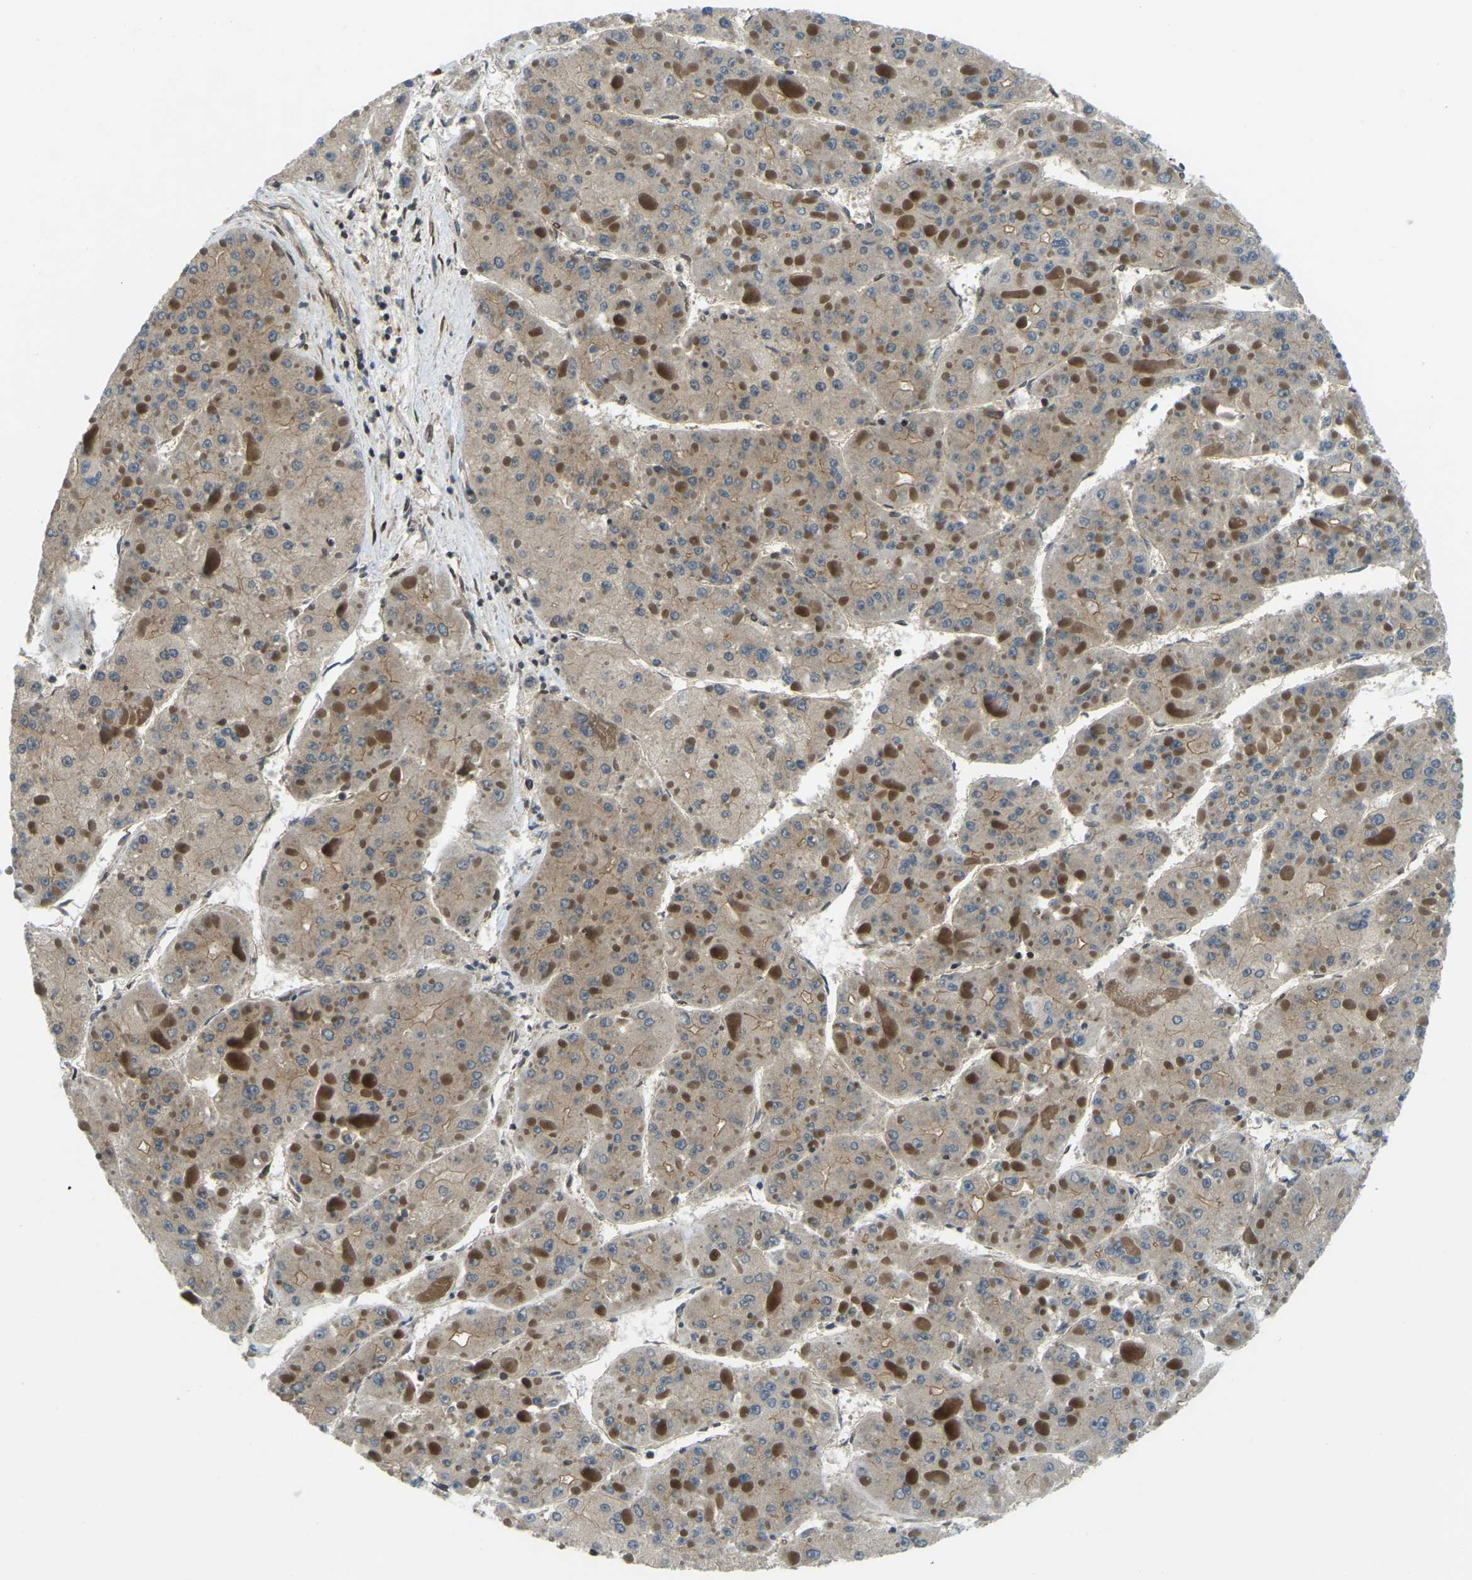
{"staining": {"intensity": "weak", "quantity": "25%-75%", "location": "cytoplasmic/membranous"}, "tissue": "liver cancer", "cell_type": "Tumor cells", "image_type": "cancer", "snomed": [{"axis": "morphology", "description": "Carcinoma, Hepatocellular, NOS"}, {"axis": "topography", "description": "Liver"}], "caption": "Immunohistochemistry of liver cancer displays low levels of weak cytoplasmic/membranous positivity in approximately 25%-75% of tumor cells.", "gene": "SYNE1", "patient": {"sex": "female", "age": 73}}